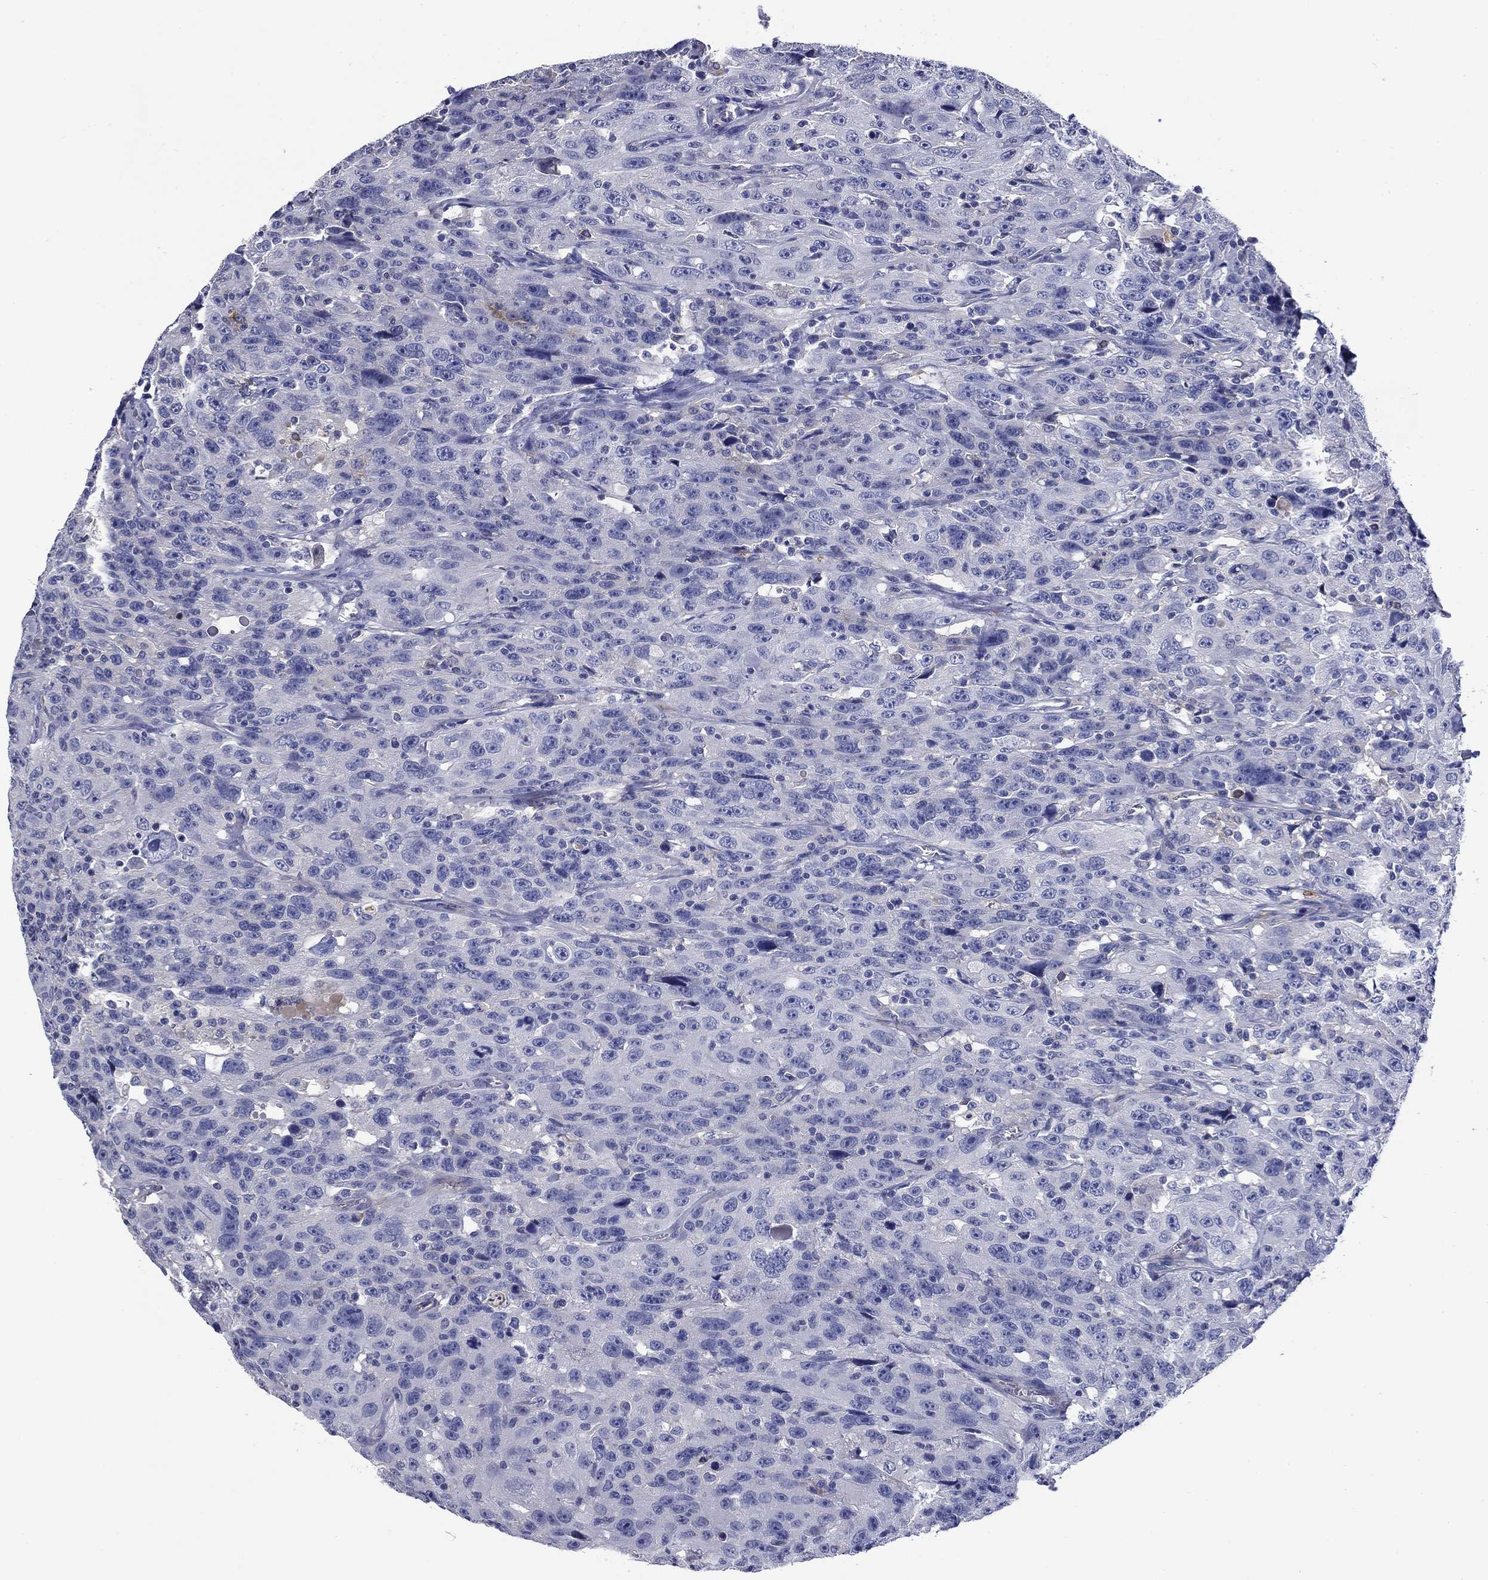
{"staining": {"intensity": "negative", "quantity": "none", "location": "none"}, "tissue": "urothelial cancer", "cell_type": "Tumor cells", "image_type": "cancer", "snomed": [{"axis": "morphology", "description": "Urothelial carcinoma, NOS"}, {"axis": "morphology", "description": "Urothelial carcinoma, High grade"}, {"axis": "topography", "description": "Urinary bladder"}], "caption": "IHC micrograph of high-grade urothelial carcinoma stained for a protein (brown), which reveals no expression in tumor cells.", "gene": "CNDP1", "patient": {"sex": "female", "age": 73}}